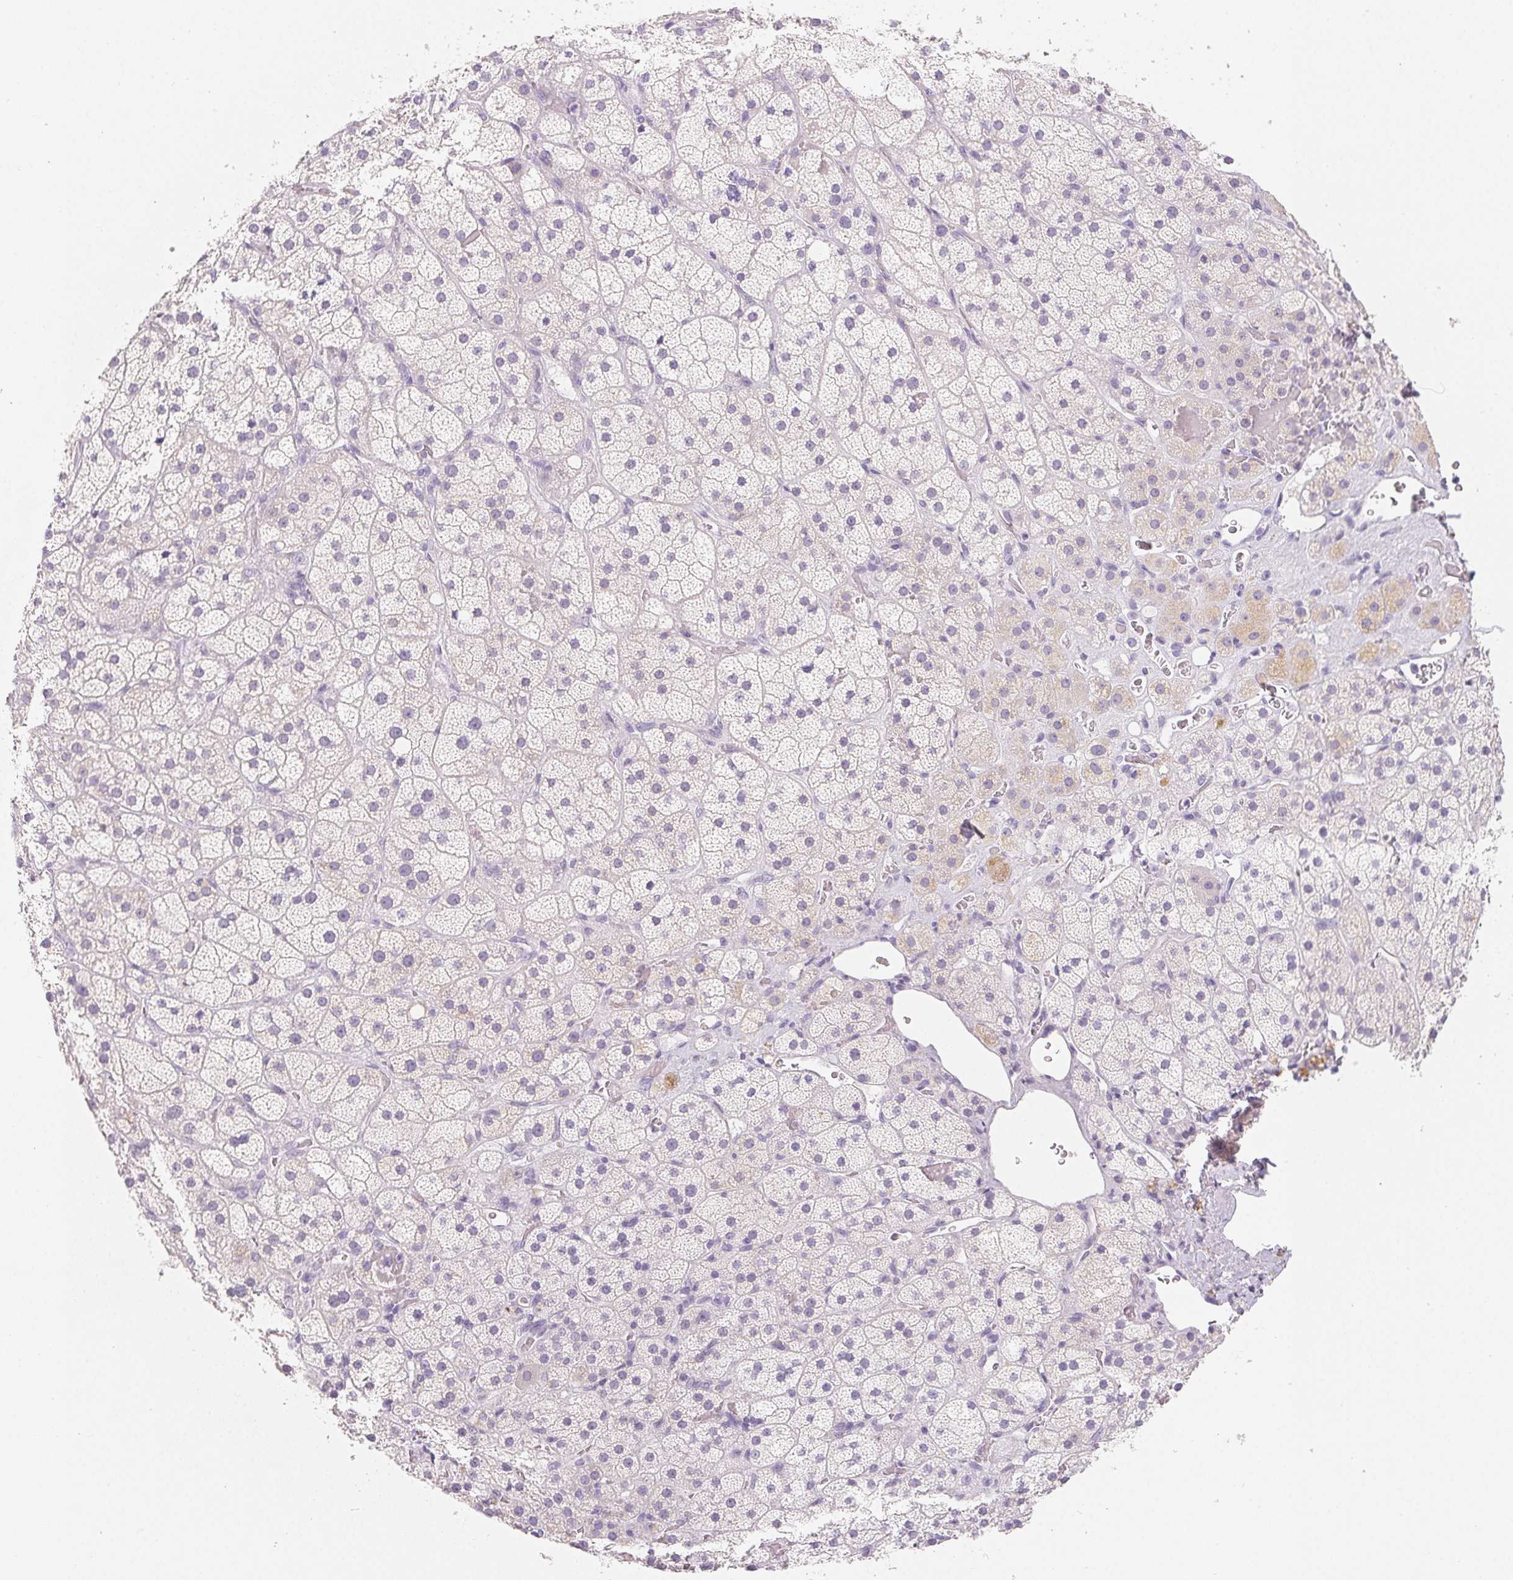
{"staining": {"intensity": "negative", "quantity": "none", "location": "none"}, "tissue": "adrenal gland", "cell_type": "Glandular cells", "image_type": "normal", "snomed": [{"axis": "morphology", "description": "Normal tissue, NOS"}, {"axis": "topography", "description": "Adrenal gland"}], "caption": "This is an IHC image of benign adrenal gland. There is no staining in glandular cells.", "gene": "SPACA5B", "patient": {"sex": "male", "age": 57}}